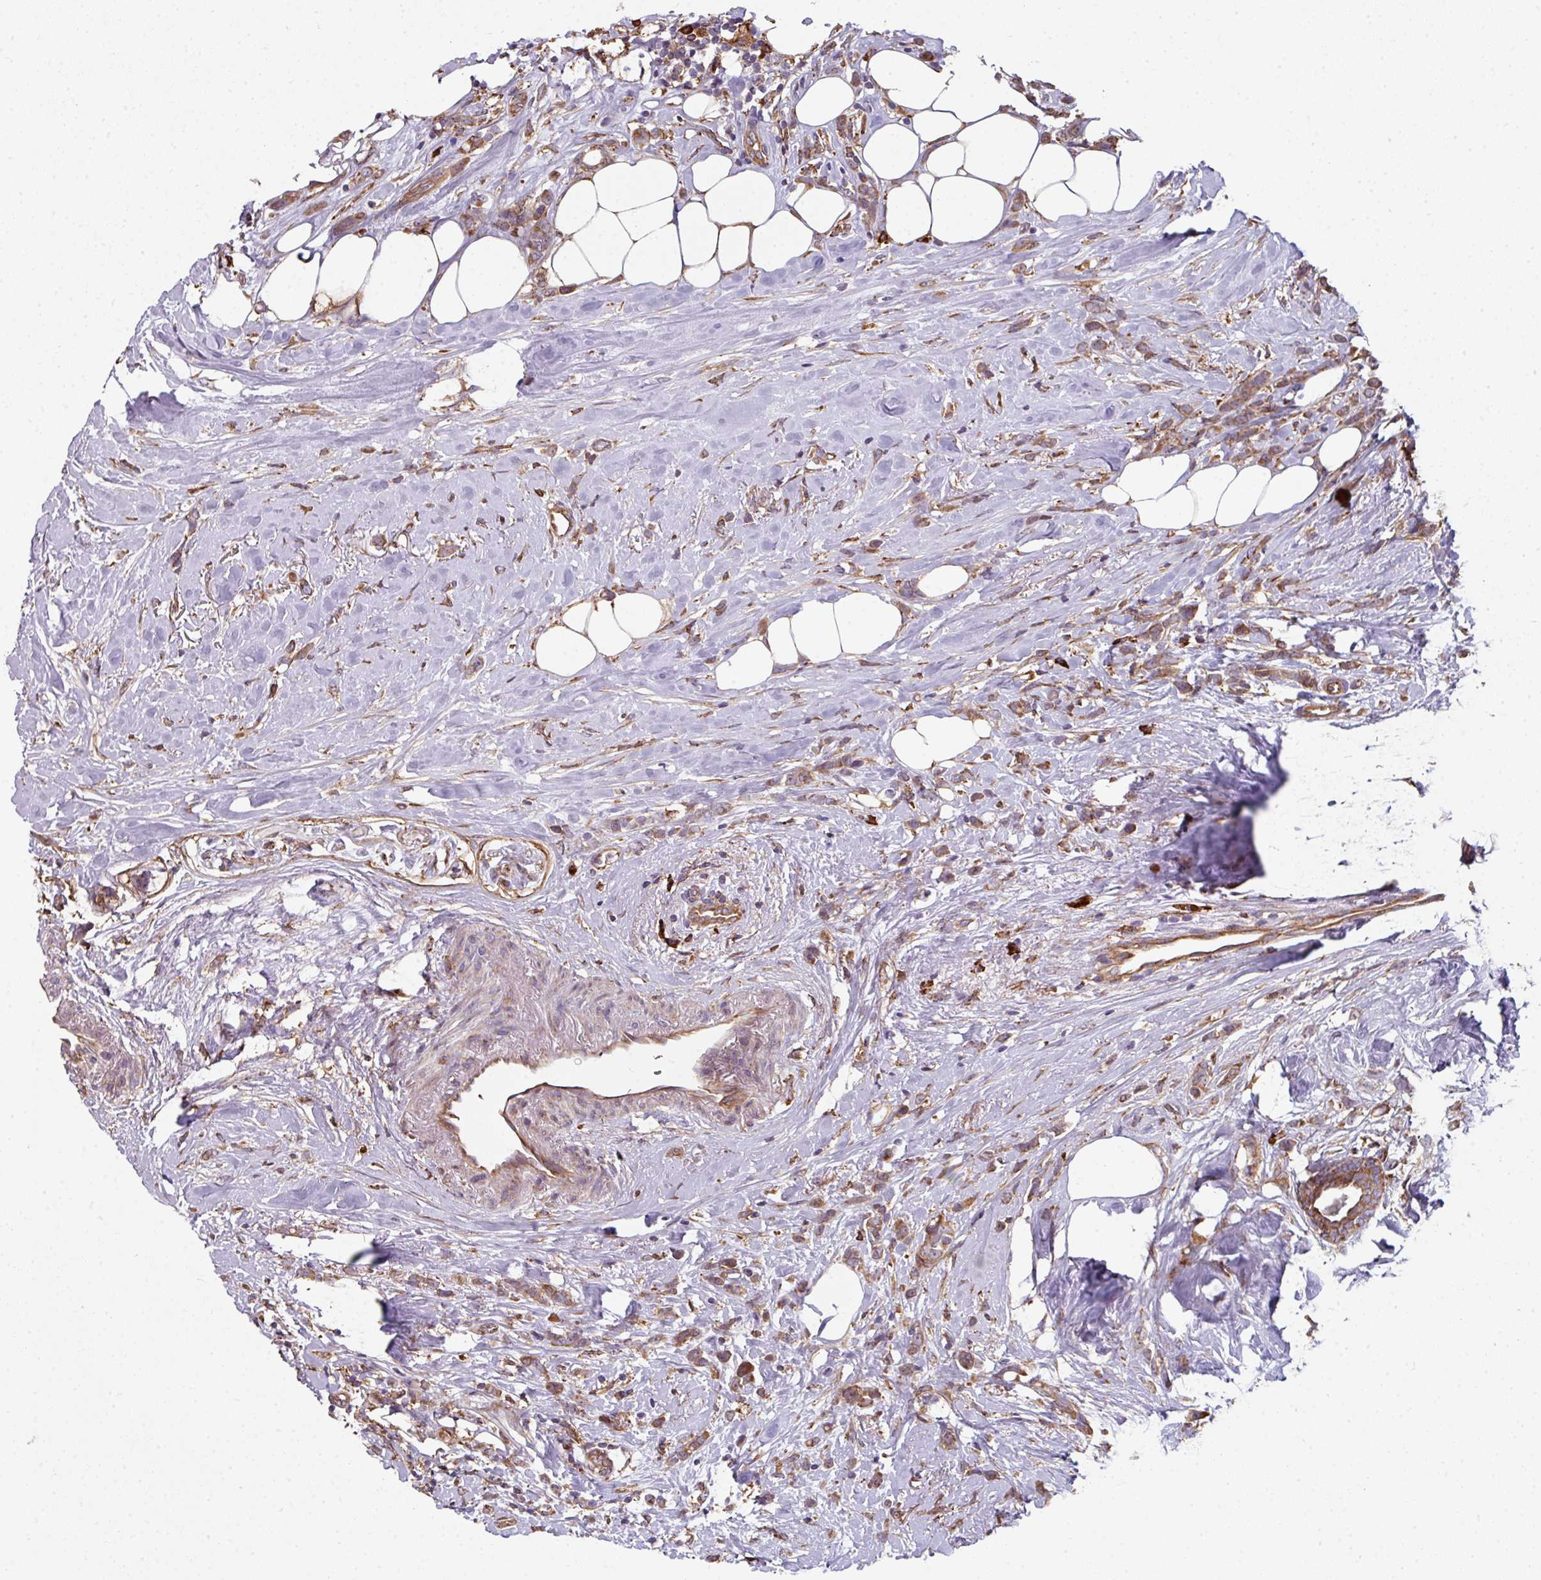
{"staining": {"intensity": "moderate", "quantity": ">75%", "location": "cytoplasmic/membranous"}, "tissue": "breast cancer", "cell_type": "Tumor cells", "image_type": "cancer", "snomed": [{"axis": "morphology", "description": "Duct carcinoma"}, {"axis": "topography", "description": "Breast"}], "caption": "Protein analysis of intraductal carcinoma (breast) tissue exhibits moderate cytoplasmic/membranous expression in about >75% of tumor cells. (DAB = brown stain, brightfield microscopy at high magnification).", "gene": "FAT4", "patient": {"sex": "female", "age": 80}}